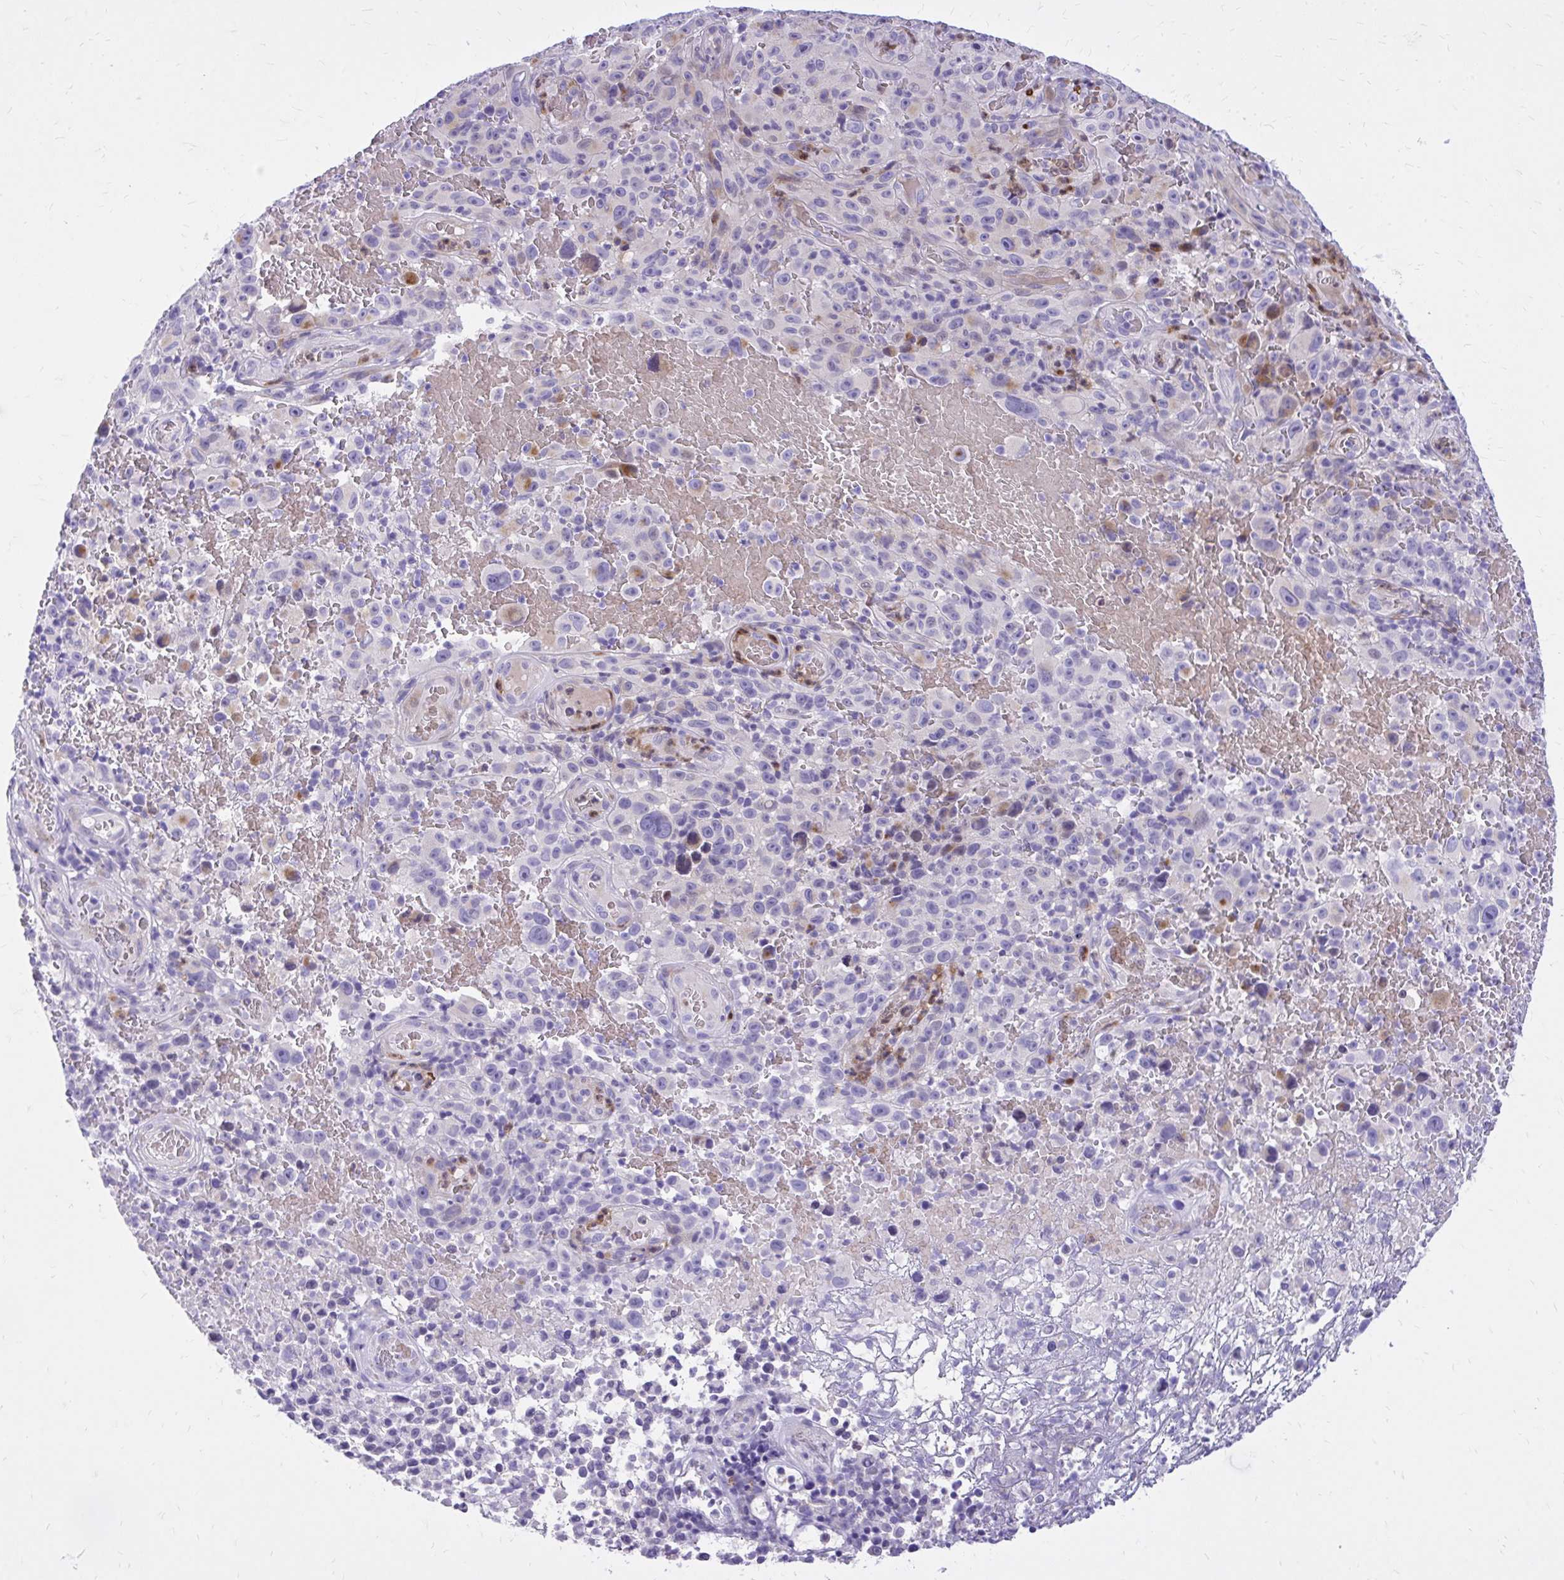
{"staining": {"intensity": "weak", "quantity": "<25%", "location": "cytoplasmic/membranous"}, "tissue": "melanoma", "cell_type": "Tumor cells", "image_type": "cancer", "snomed": [{"axis": "morphology", "description": "Malignant melanoma, NOS"}, {"axis": "topography", "description": "Skin"}], "caption": "Immunohistochemistry histopathology image of neoplastic tissue: human malignant melanoma stained with DAB (3,3'-diaminobenzidine) shows no significant protein positivity in tumor cells.", "gene": "ADAMTSL1", "patient": {"sex": "female", "age": 82}}